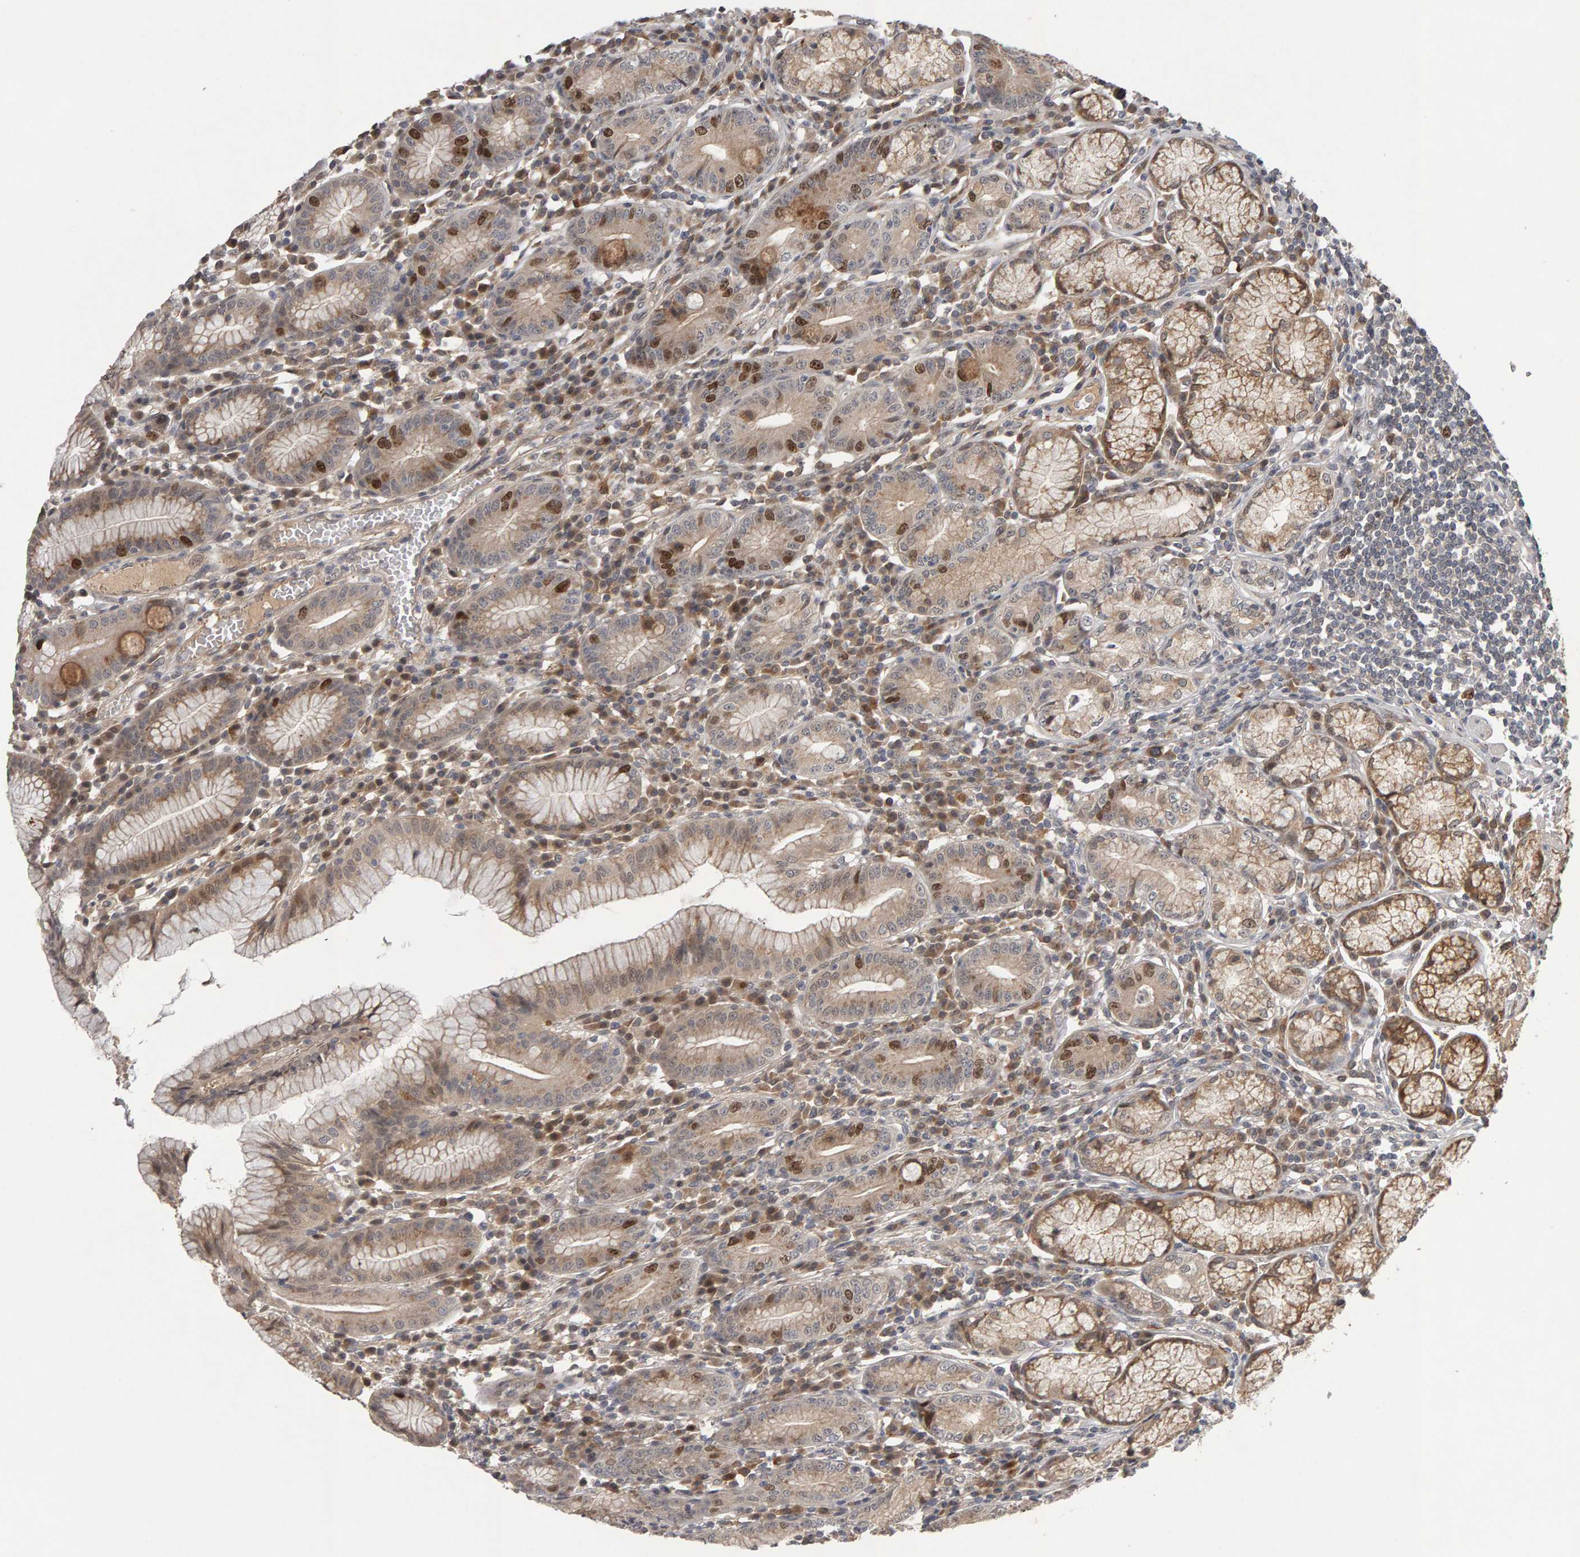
{"staining": {"intensity": "strong", "quantity": "<25%", "location": "cytoplasmic/membranous,nuclear"}, "tissue": "stomach", "cell_type": "Glandular cells", "image_type": "normal", "snomed": [{"axis": "morphology", "description": "Normal tissue, NOS"}, {"axis": "topography", "description": "Stomach"}], "caption": "Stomach was stained to show a protein in brown. There is medium levels of strong cytoplasmic/membranous,nuclear expression in approximately <25% of glandular cells. The staining was performed using DAB (3,3'-diaminobenzidine) to visualize the protein expression in brown, while the nuclei were stained in blue with hematoxylin (Magnification: 20x).", "gene": "CDCA5", "patient": {"sex": "male", "age": 55}}